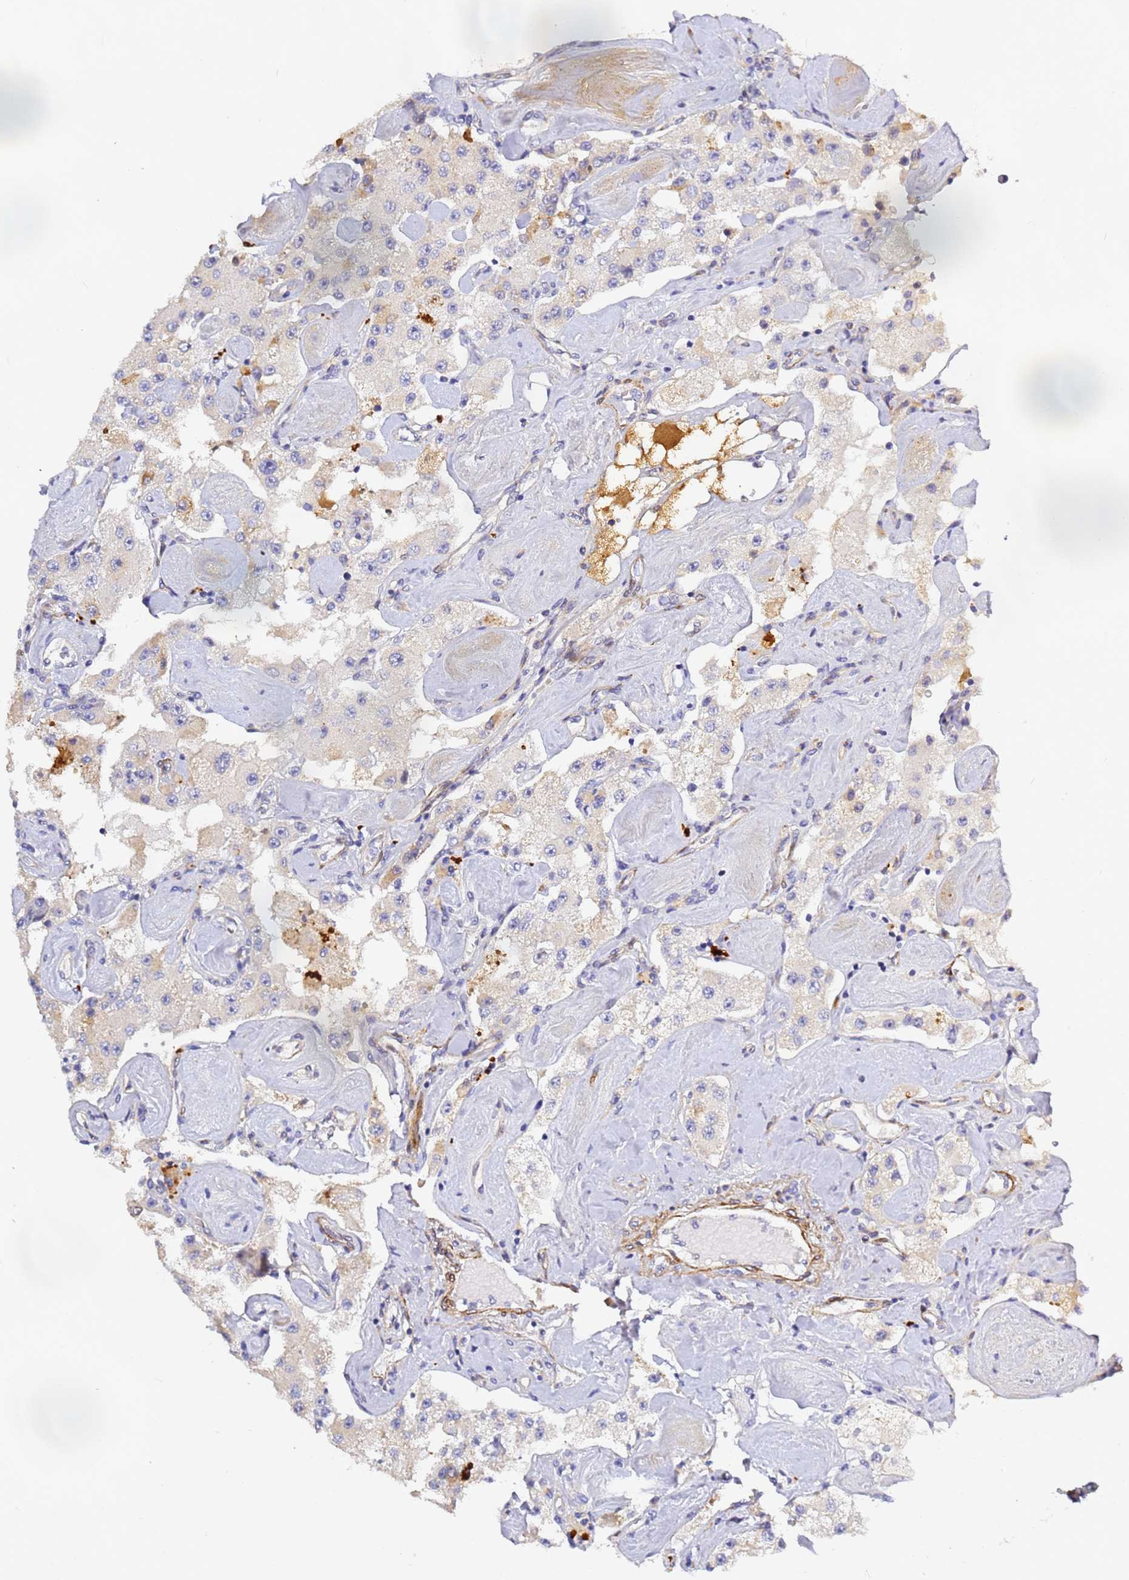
{"staining": {"intensity": "negative", "quantity": "none", "location": "none"}, "tissue": "carcinoid", "cell_type": "Tumor cells", "image_type": "cancer", "snomed": [{"axis": "morphology", "description": "Carcinoid, malignant, NOS"}, {"axis": "topography", "description": "Pancreas"}], "caption": "A high-resolution photomicrograph shows immunohistochemistry staining of carcinoid, which shows no significant positivity in tumor cells. (DAB IHC visualized using brightfield microscopy, high magnification).", "gene": "CFH", "patient": {"sex": "male", "age": 41}}